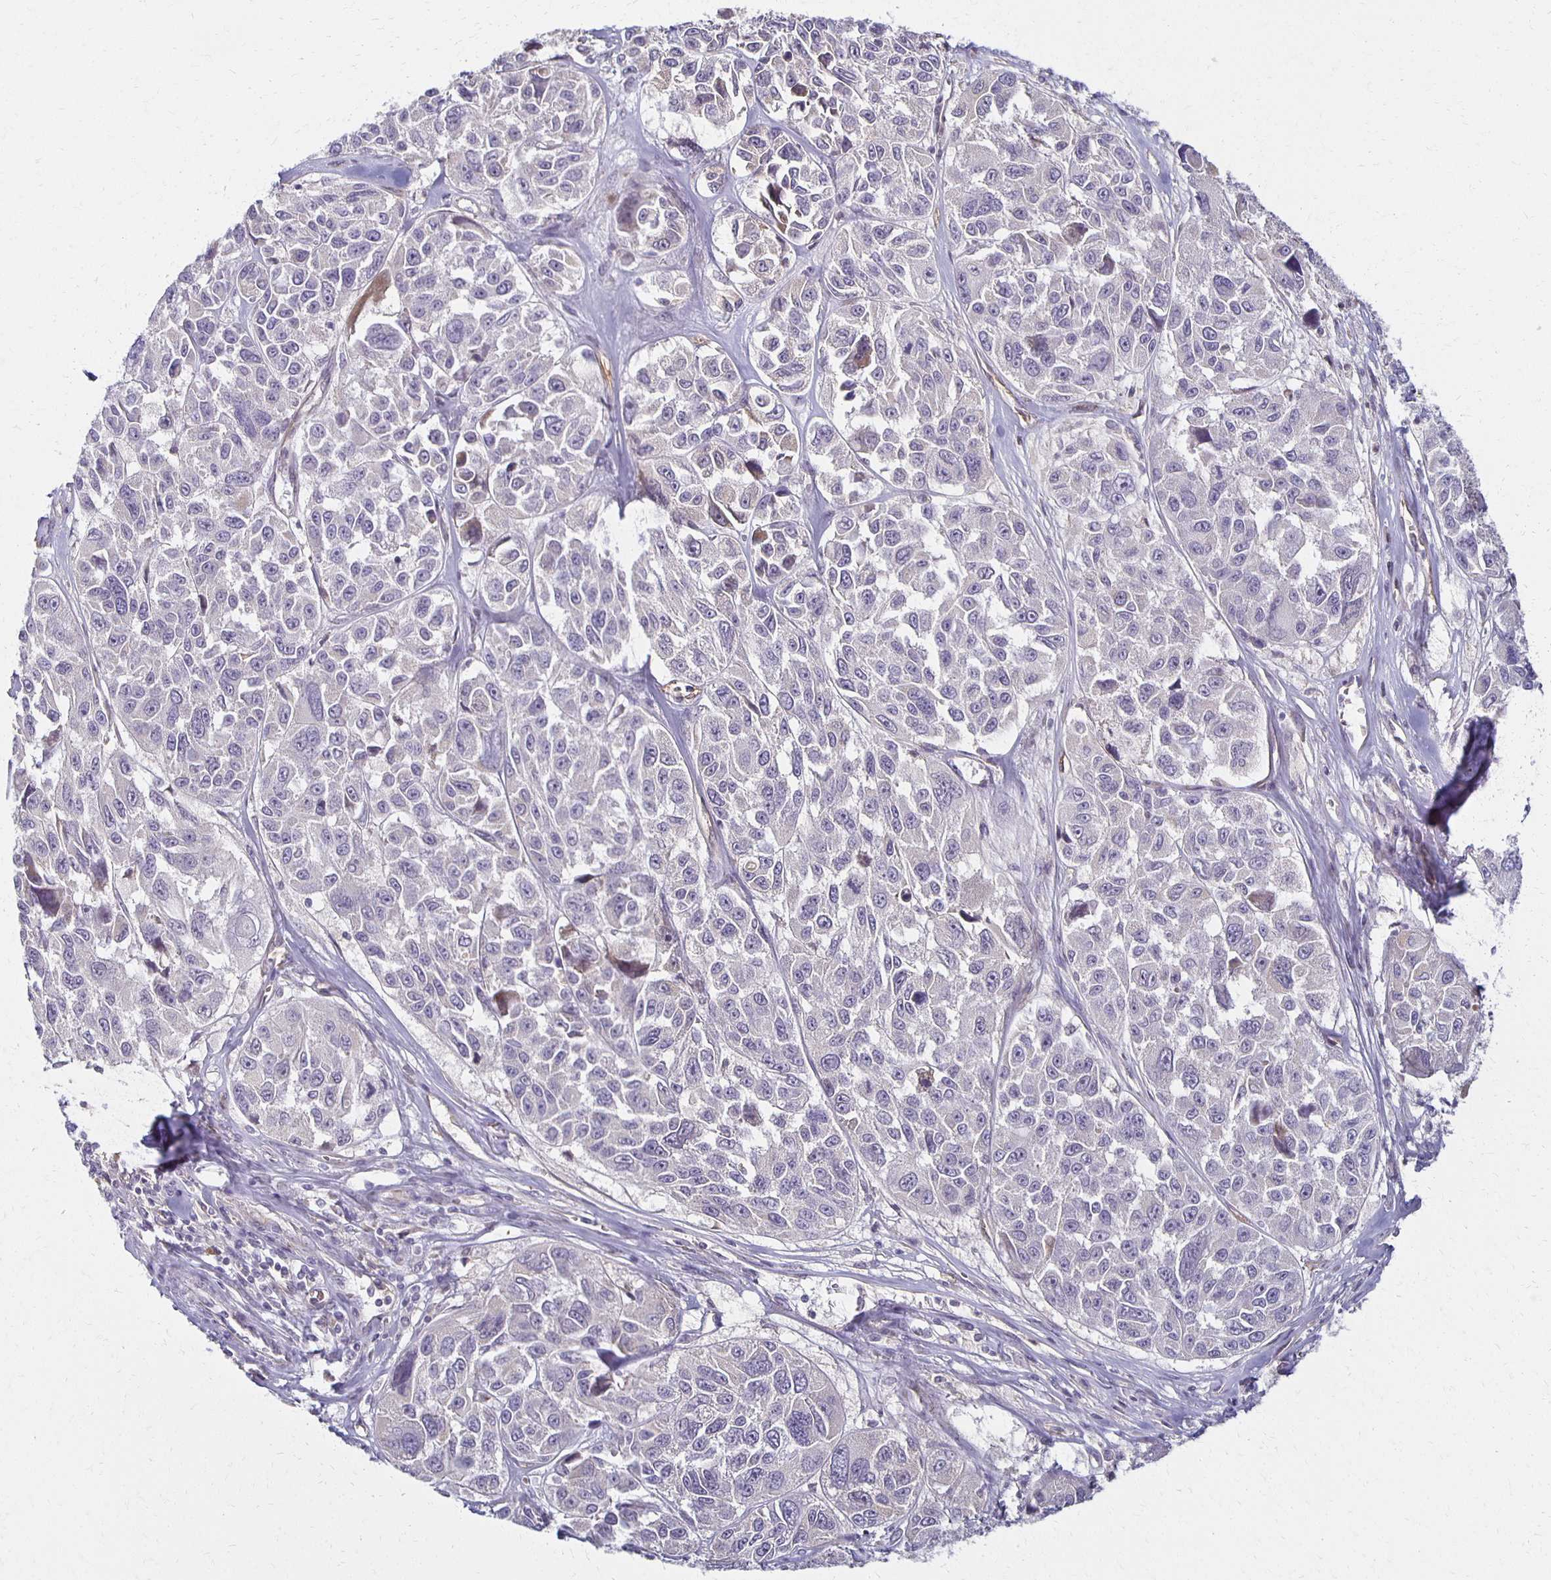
{"staining": {"intensity": "negative", "quantity": "none", "location": "none"}, "tissue": "melanoma", "cell_type": "Tumor cells", "image_type": "cancer", "snomed": [{"axis": "morphology", "description": "Malignant melanoma, NOS"}, {"axis": "topography", "description": "Skin"}], "caption": "The photomicrograph exhibits no significant positivity in tumor cells of melanoma. (DAB IHC, high magnification).", "gene": "GPX4", "patient": {"sex": "female", "age": 66}}